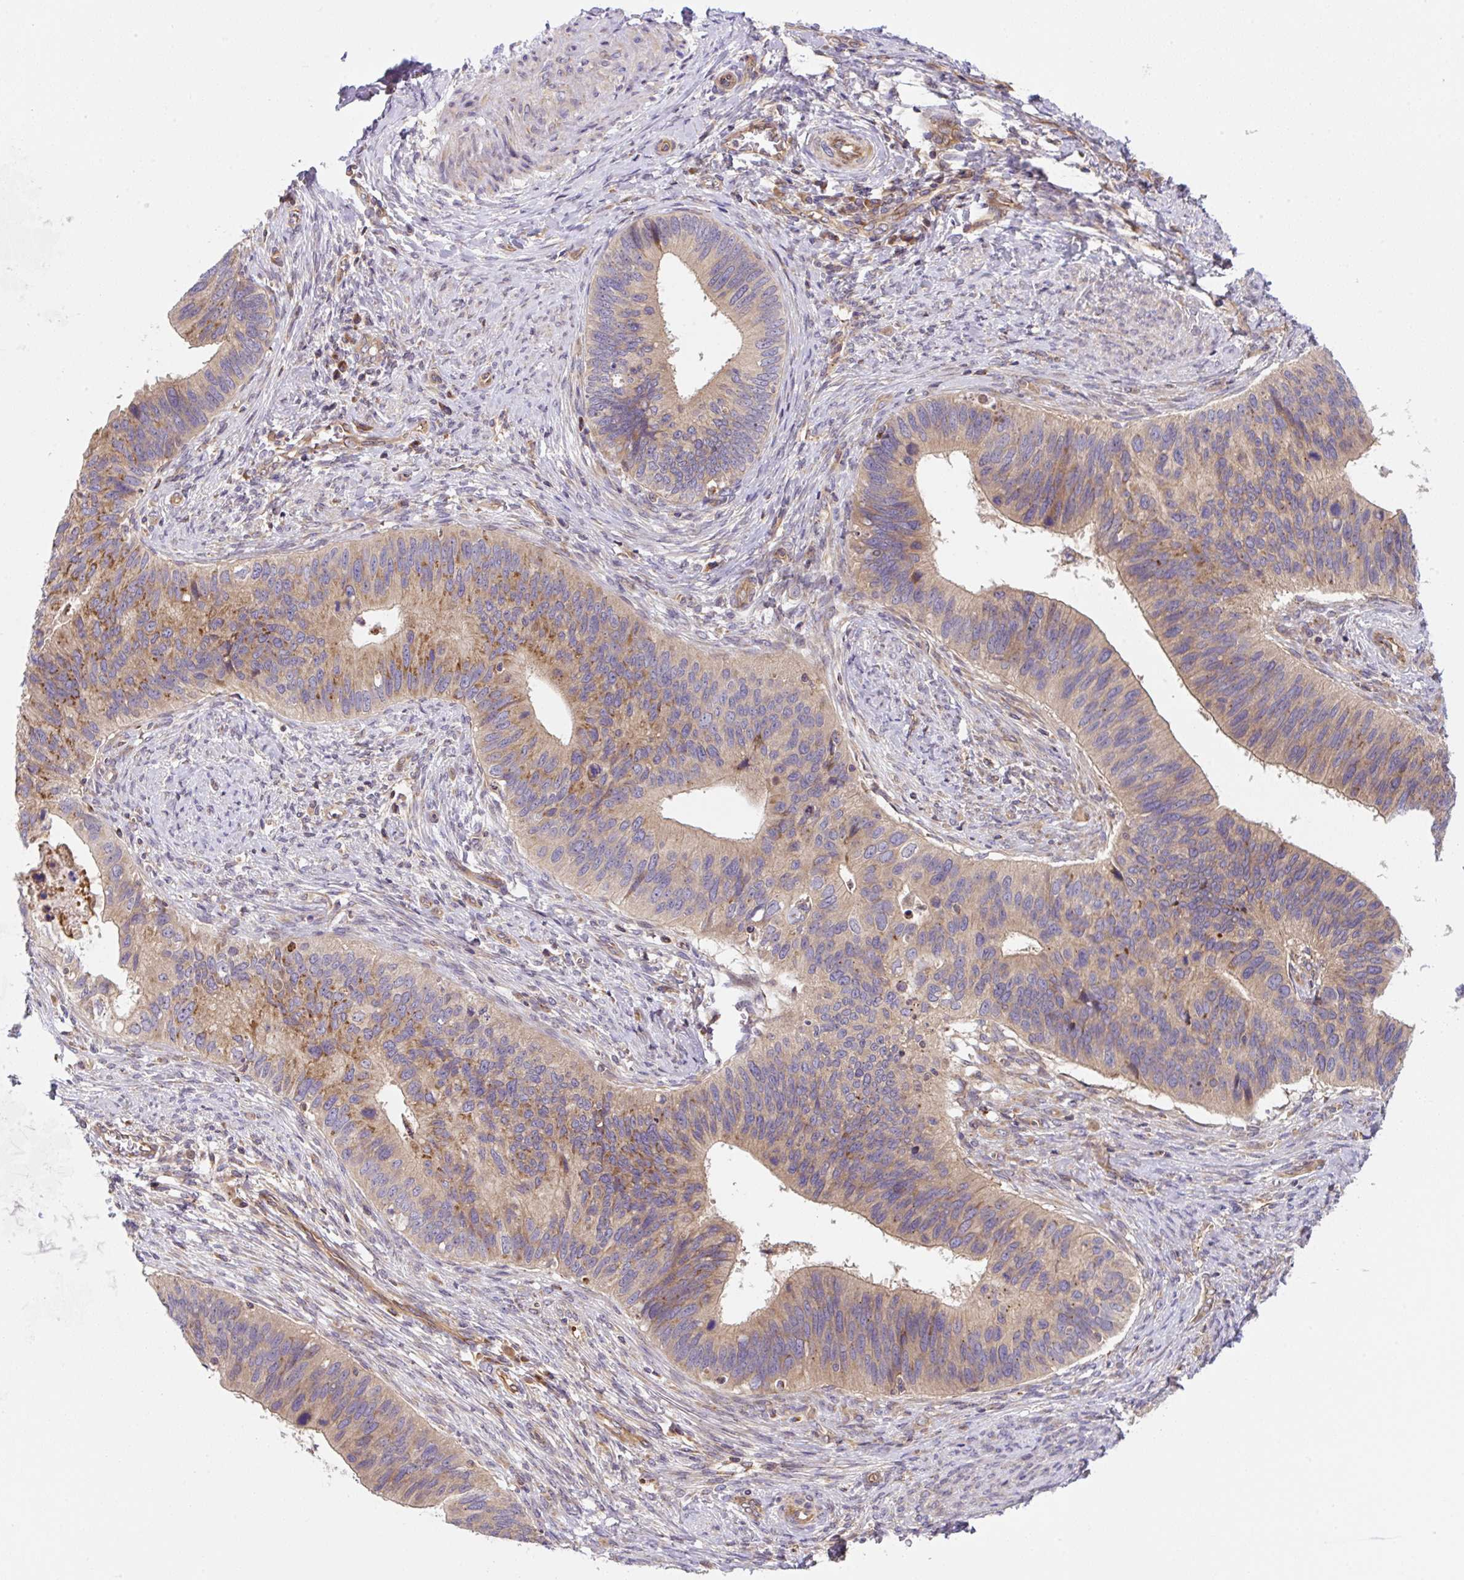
{"staining": {"intensity": "moderate", "quantity": "25%-75%", "location": "cytoplasmic/membranous"}, "tissue": "cervical cancer", "cell_type": "Tumor cells", "image_type": "cancer", "snomed": [{"axis": "morphology", "description": "Adenocarcinoma, NOS"}, {"axis": "topography", "description": "Cervix"}], "caption": "This is an image of immunohistochemistry (IHC) staining of cervical adenocarcinoma, which shows moderate staining in the cytoplasmic/membranous of tumor cells.", "gene": "APOBEC3D", "patient": {"sex": "female", "age": 42}}